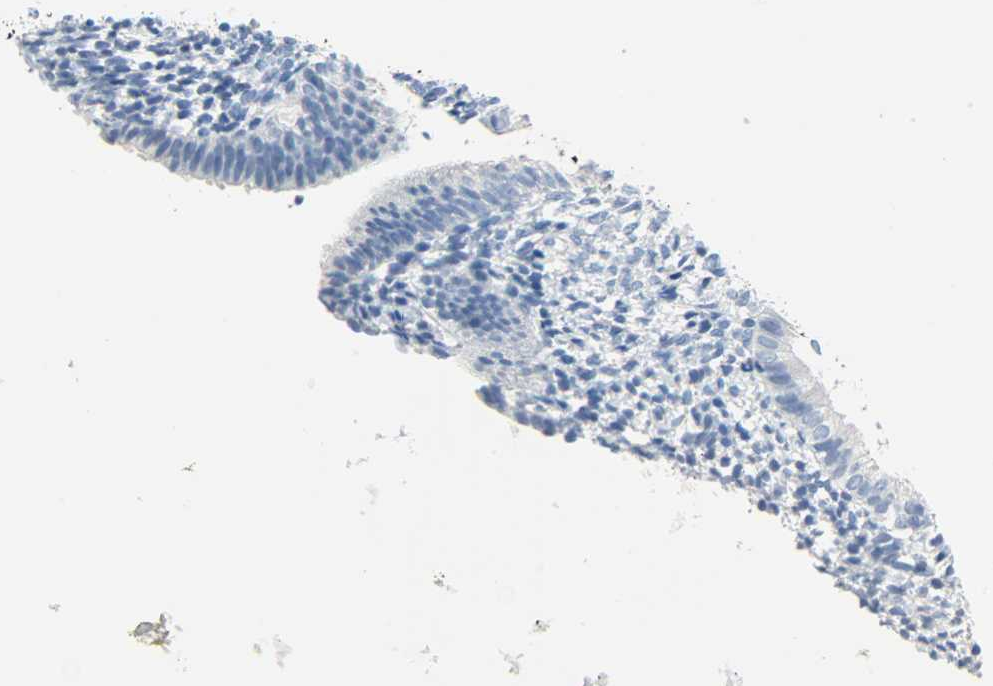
{"staining": {"intensity": "negative", "quantity": "none", "location": "none"}, "tissue": "endometrium", "cell_type": "Cells in endometrial stroma", "image_type": "normal", "snomed": [{"axis": "morphology", "description": "Normal tissue, NOS"}, {"axis": "topography", "description": "Endometrium"}], "caption": "High magnification brightfield microscopy of unremarkable endometrium stained with DAB (3,3'-diaminobenzidine) (brown) and counterstained with hematoxylin (blue): cells in endometrial stroma show no significant expression. (Brightfield microscopy of DAB (3,3'-diaminobenzidine) IHC at high magnification).", "gene": "CRP", "patient": {"sex": "female", "age": 57}}